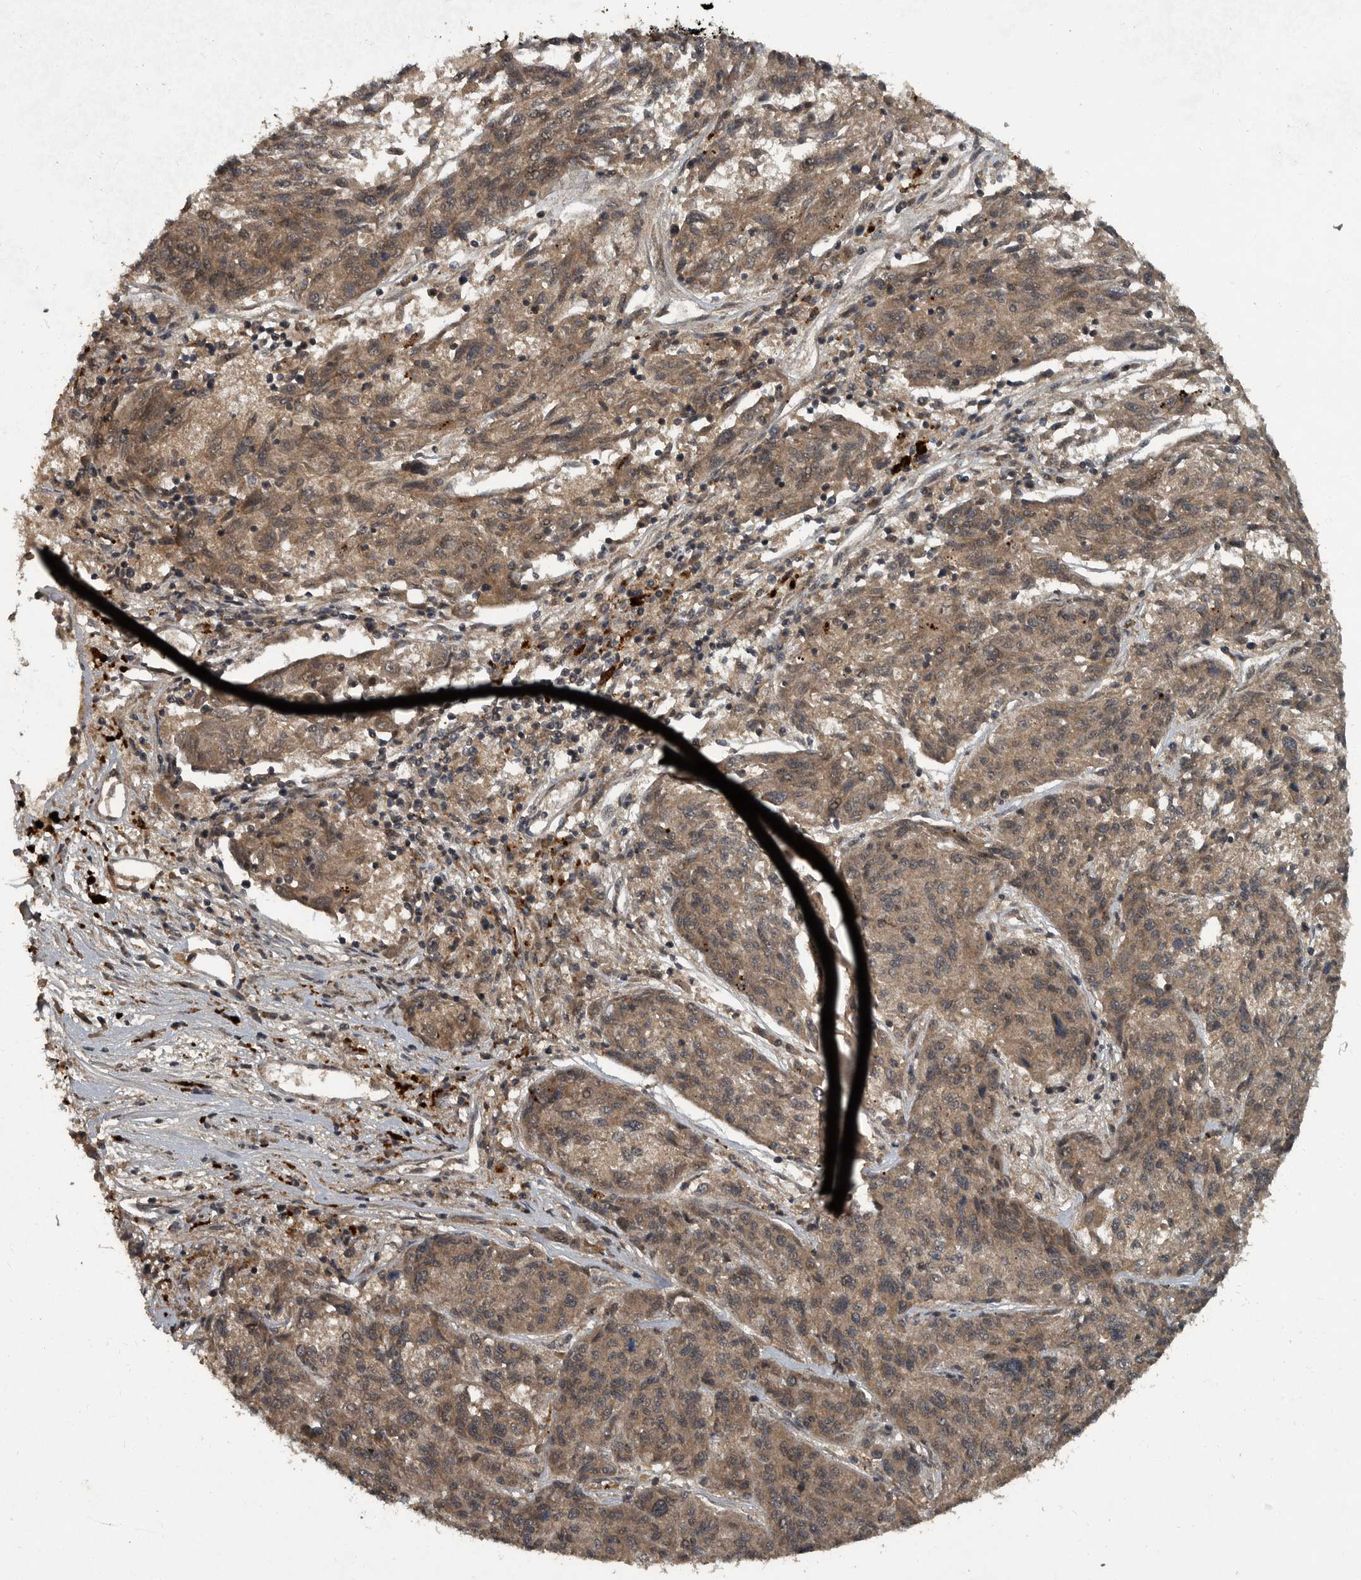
{"staining": {"intensity": "moderate", "quantity": ">75%", "location": "cytoplasmic/membranous"}, "tissue": "melanoma", "cell_type": "Tumor cells", "image_type": "cancer", "snomed": [{"axis": "morphology", "description": "Malignant melanoma, NOS"}, {"axis": "topography", "description": "Skin"}], "caption": "Protein staining by immunohistochemistry reveals moderate cytoplasmic/membranous staining in about >75% of tumor cells in melanoma.", "gene": "FOXO1", "patient": {"sex": "male", "age": 53}}